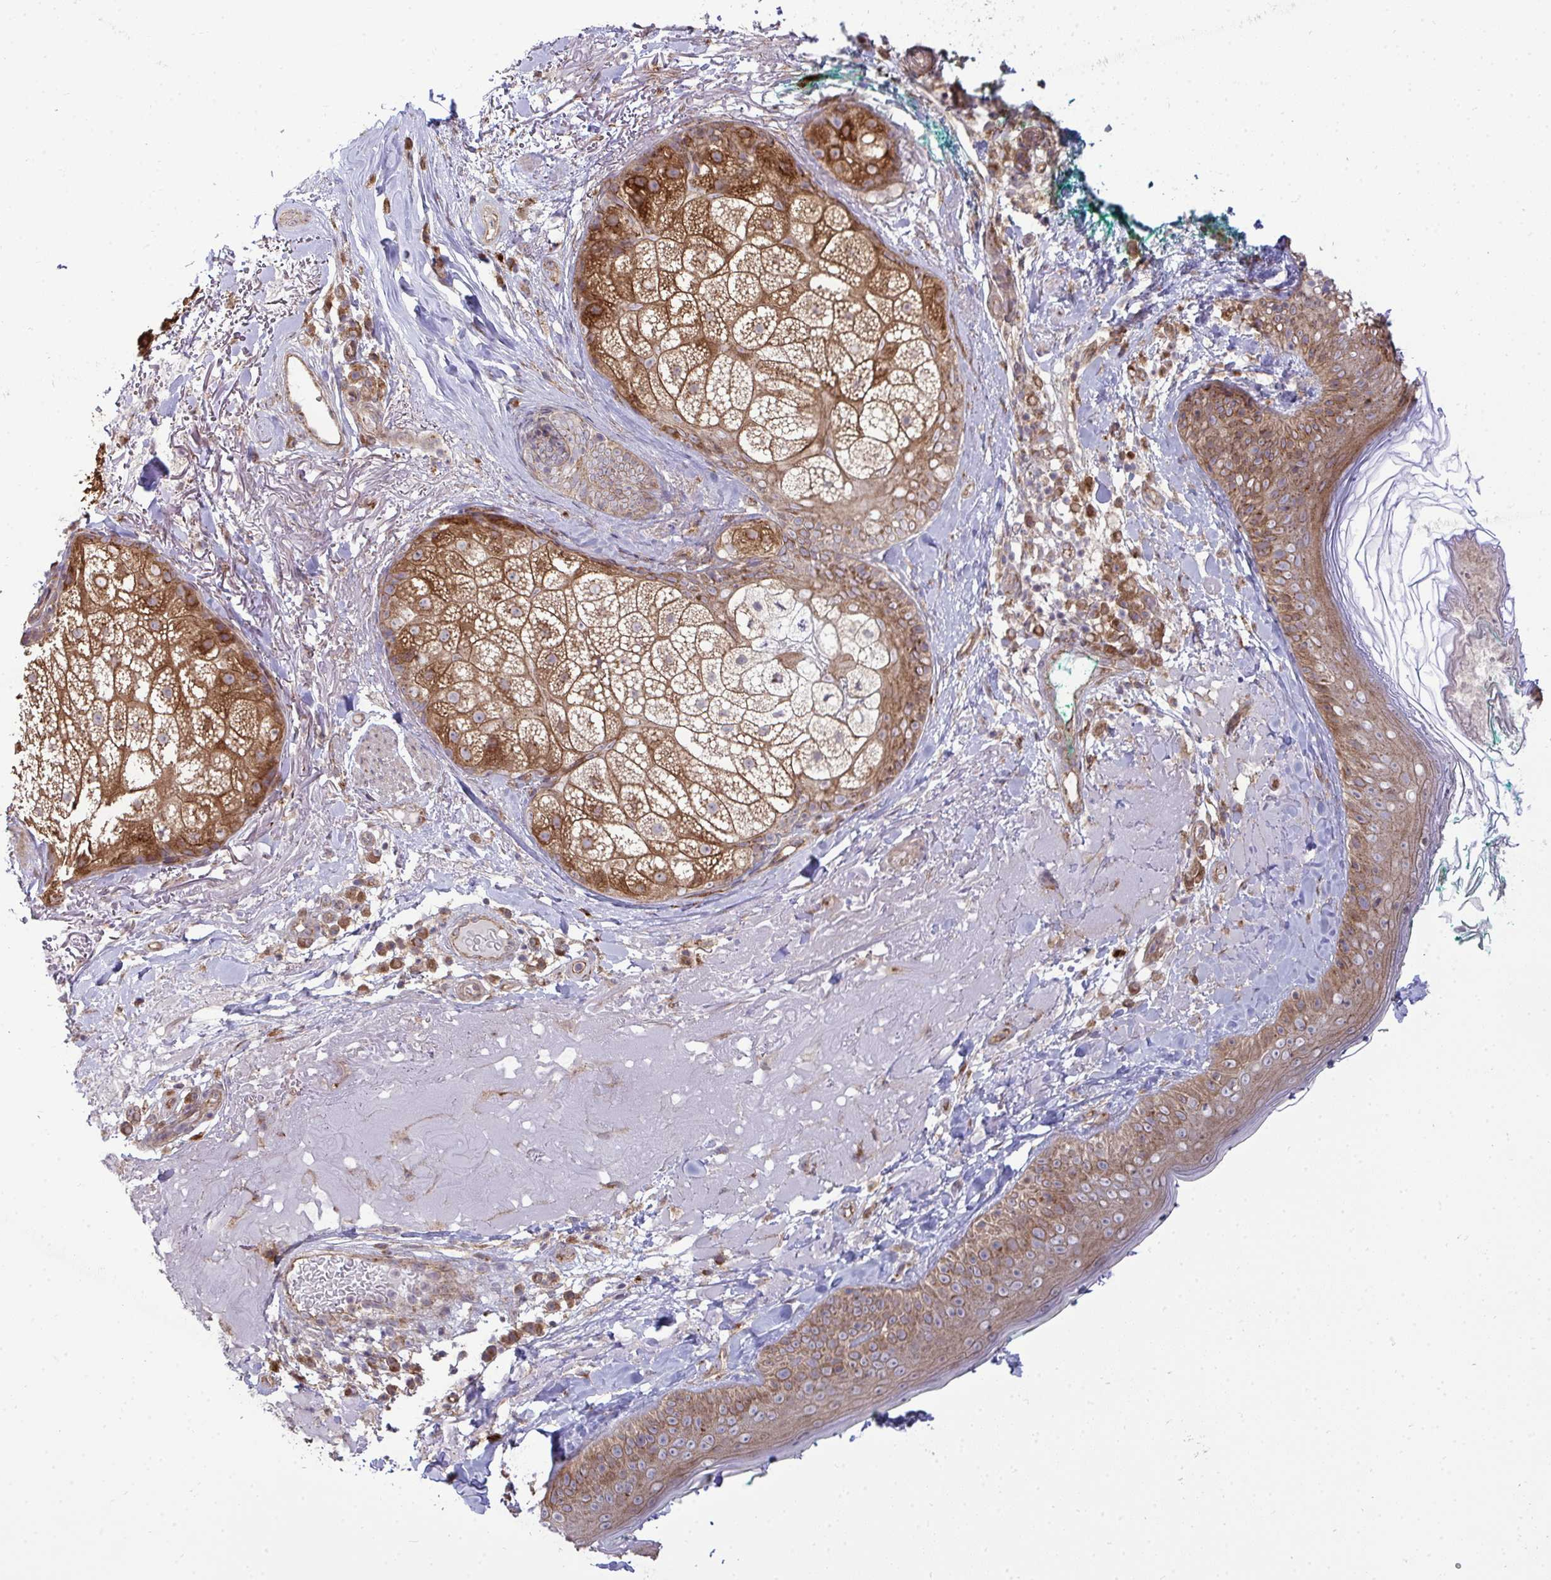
{"staining": {"intensity": "strong", "quantity": "<25%", "location": "cytoplasmic/membranous"}, "tissue": "skin", "cell_type": "Fibroblasts", "image_type": "normal", "snomed": [{"axis": "morphology", "description": "Normal tissue, NOS"}, {"axis": "topography", "description": "Skin"}], "caption": "Fibroblasts show medium levels of strong cytoplasmic/membranous staining in about <25% of cells in benign human skin. The staining is performed using DAB (3,3'-diaminobenzidine) brown chromogen to label protein expression. The nuclei are counter-stained blue using hematoxylin.", "gene": "SH2D1B", "patient": {"sex": "male", "age": 73}}